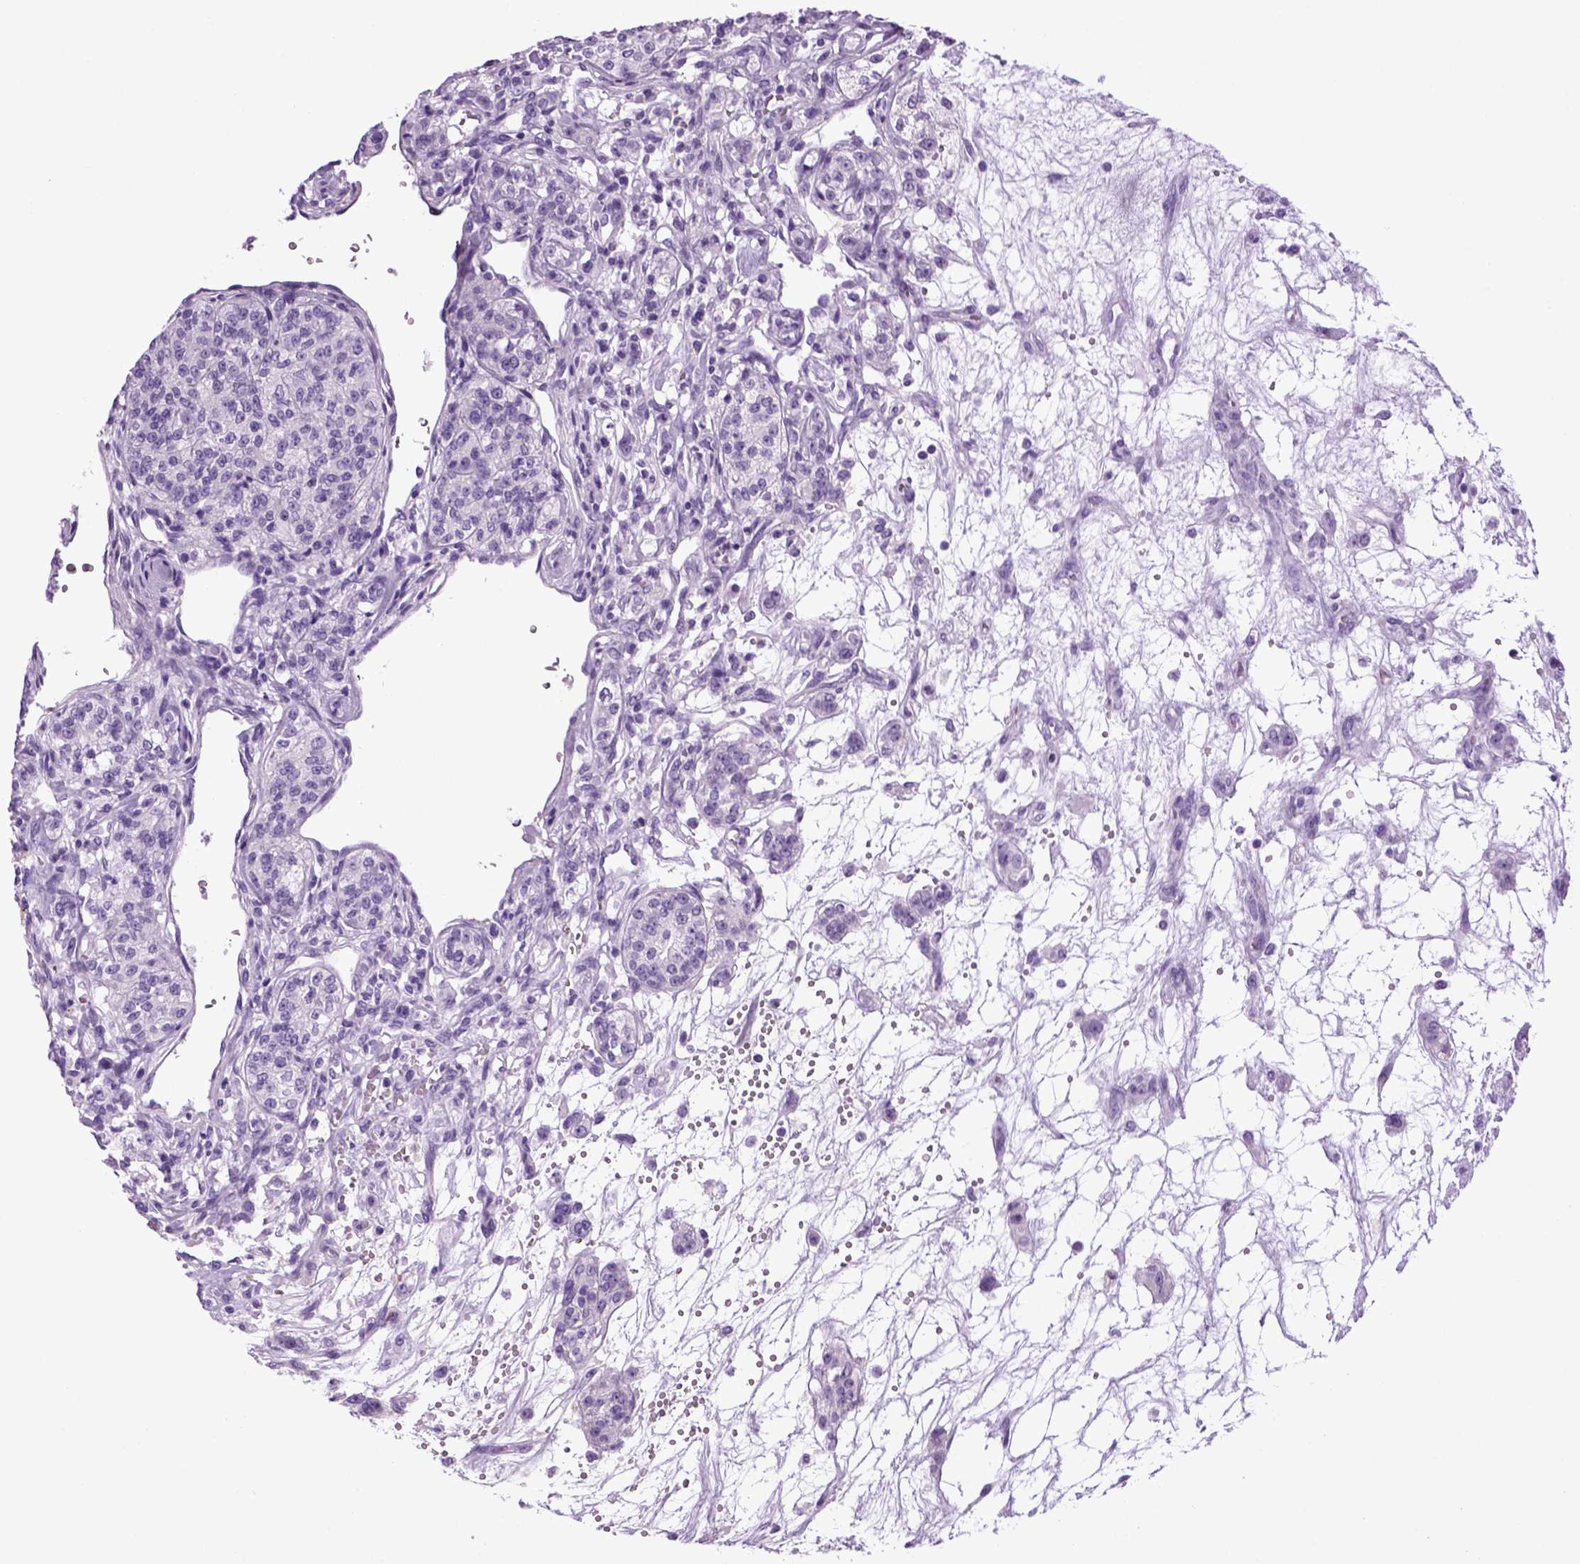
{"staining": {"intensity": "negative", "quantity": "none", "location": "none"}, "tissue": "renal cancer", "cell_type": "Tumor cells", "image_type": "cancer", "snomed": [{"axis": "morphology", "description": "Adenocarcinoma, NOS"}, {"axis": "topography", "description": "Kidney"}], "caption": "DAB immunohistochemical staining of human renal cancer shows no significant expression in tumor cells. (DAB (3,3'-diaminobenzidine) immunohistochemistry with hematoxylin counter stain).", "gene": "HMCN2", "patient": {"sex": "female", "age": 63}}